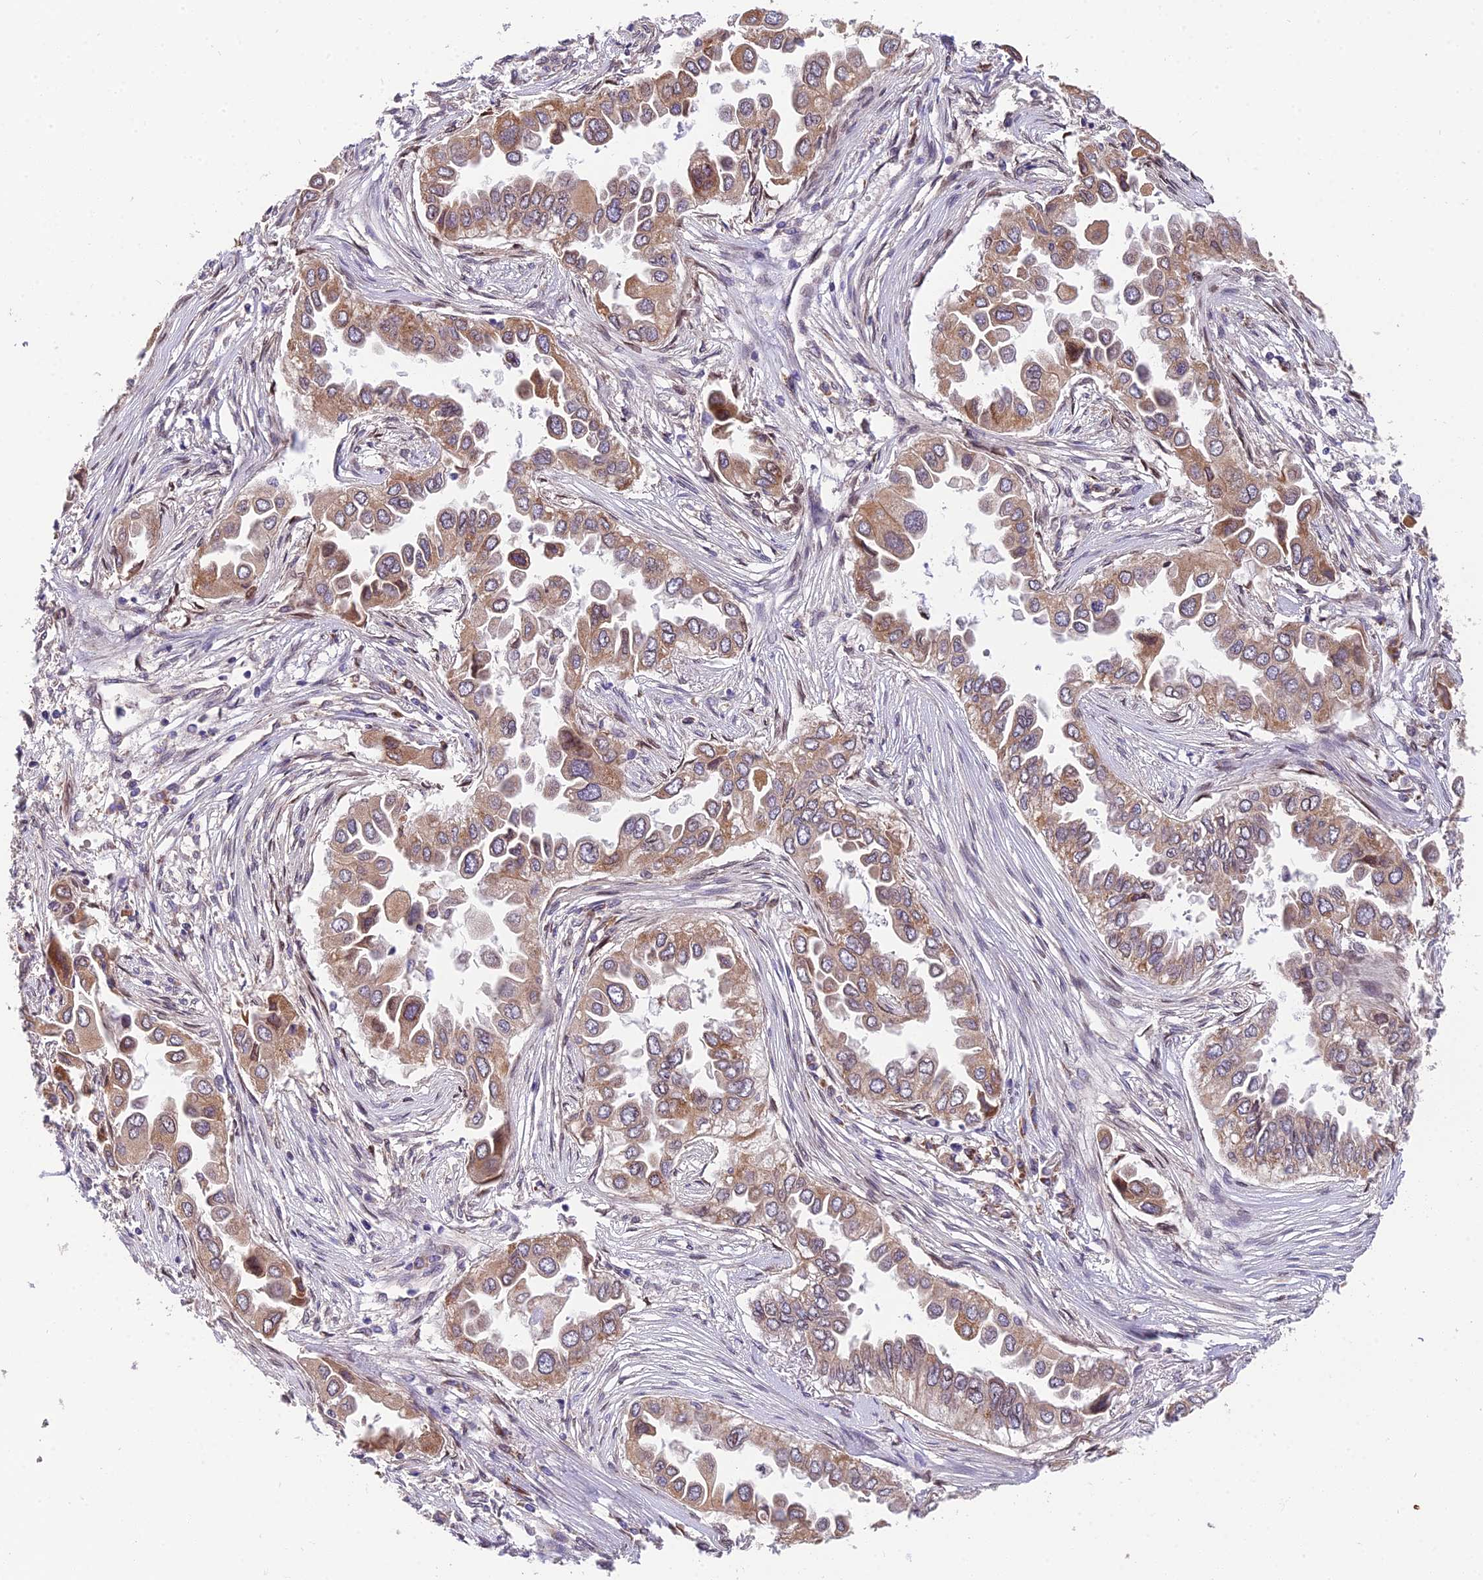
{"staining": {"intensity": "moderate", "quantity": ">75%", "location": "cytoplasmic/membranous"}, "tissue": "lung cancer", "cell_type": "Tumor cells", "image_type": "cancer", "snomed": [{"axis": "morphology", "description": "Adenocarcinoma, NOS"}, {"axis": "topography", "description": "Lung"}], "caption": "Protein expression analysis of lung cancer shows moderate cytoplasmic/membranous staining in about >75% of tumor cells. (Brightfield microscopy of DAB IHC at high magnification).", "gene": "CYP2R1", "patient": {"sex": "female", "age": 76}}